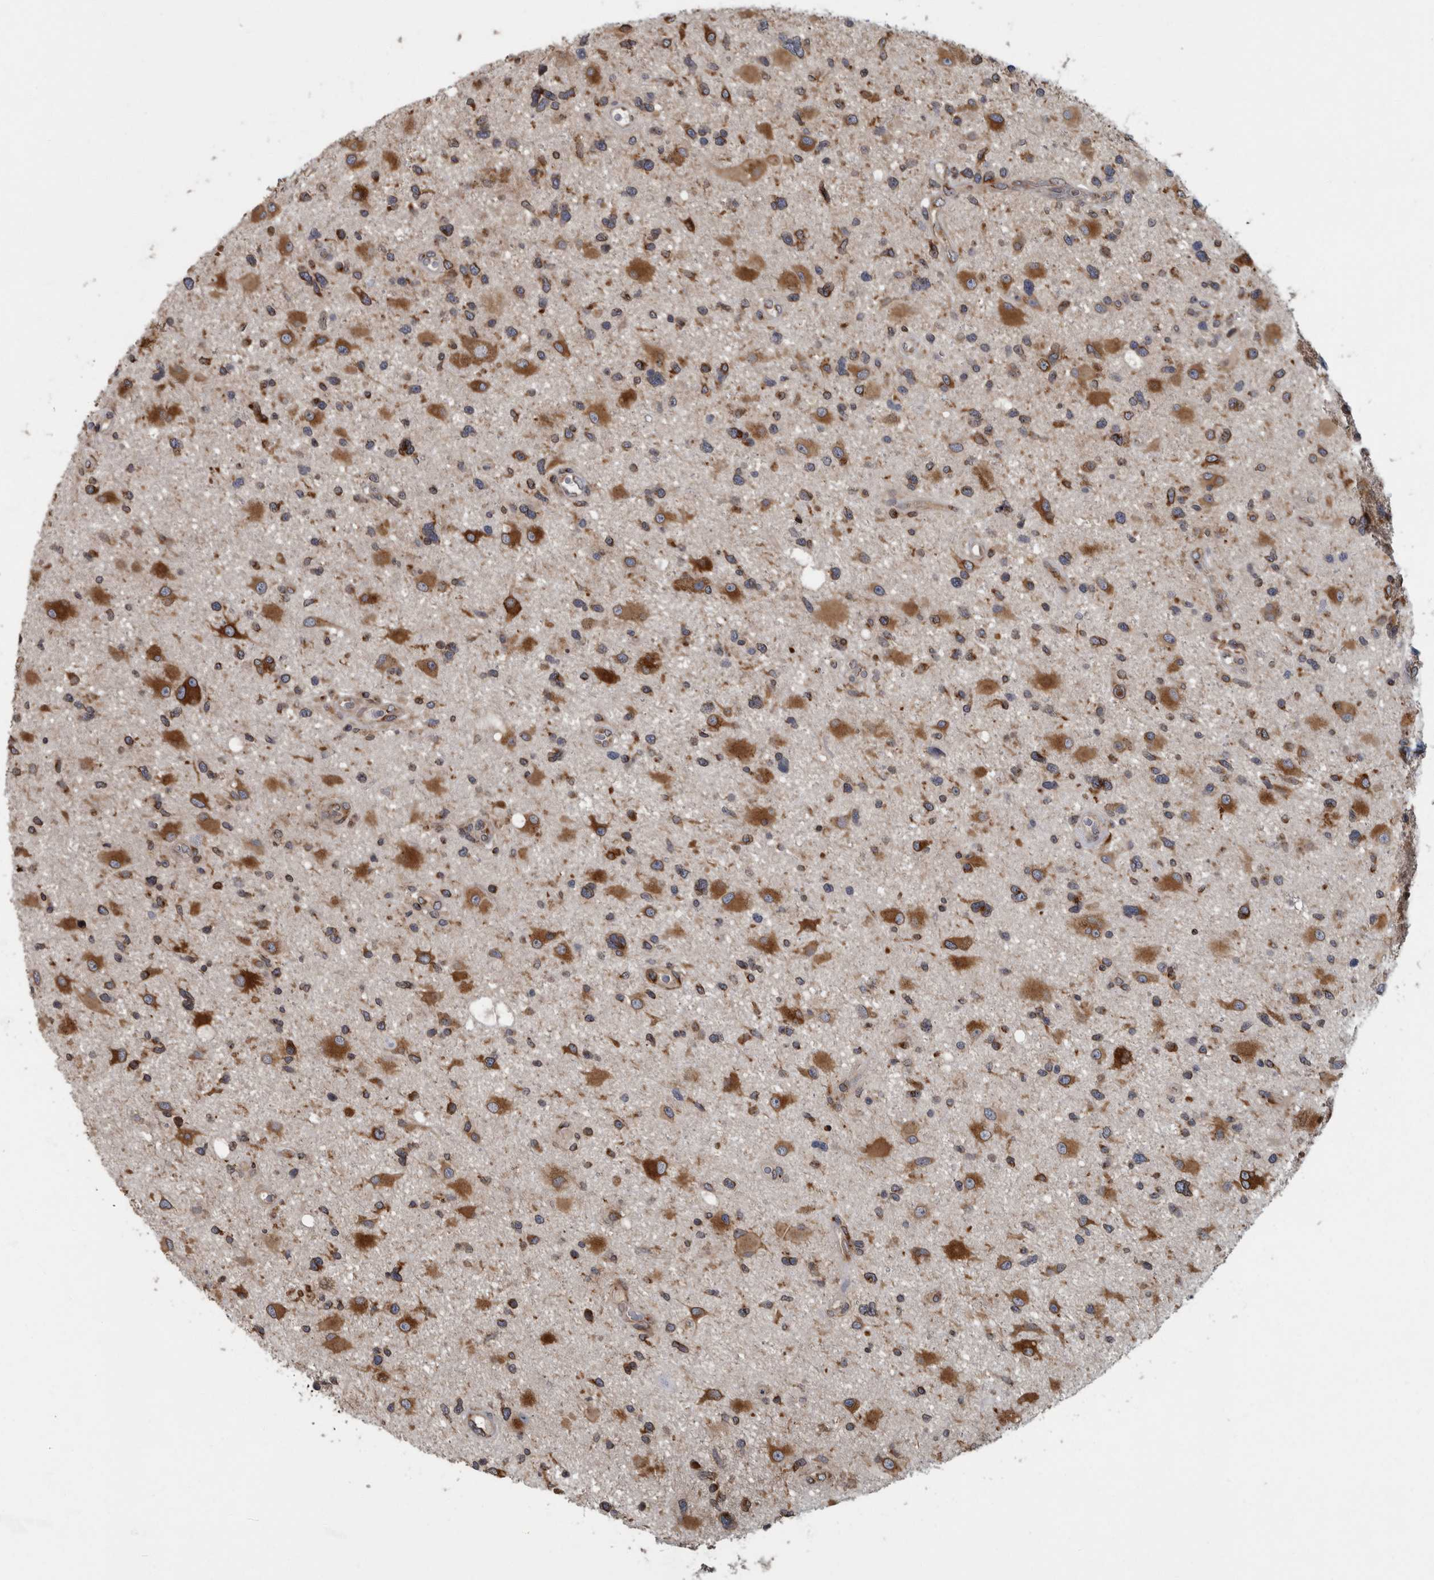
{"staining": {"intensity": "strong", "quantity": "25%-75%", "location": "cytoplasmic/membranous"}, "tissue": "glioma", "cell_type": "Tumor cells", "image_type": "cancer", "snomed": [{"axis": "morphology", "description": "Glioma, malignant, High grade"}, {"axis": "topography", "description": "Brain"}], "caption": "High-magnification brightfield microscopy of glioma stained with DAB (3,3'-diaminobenzidine) (brown) and counterstained with hematoxylin (blue). tumor cells exhibit strong cytoplasmic/membranous positivity is seen in approximately25%-75% of cells.", "gene": "LMAN2L", "patient": {"sex": "male", "age": 33}}